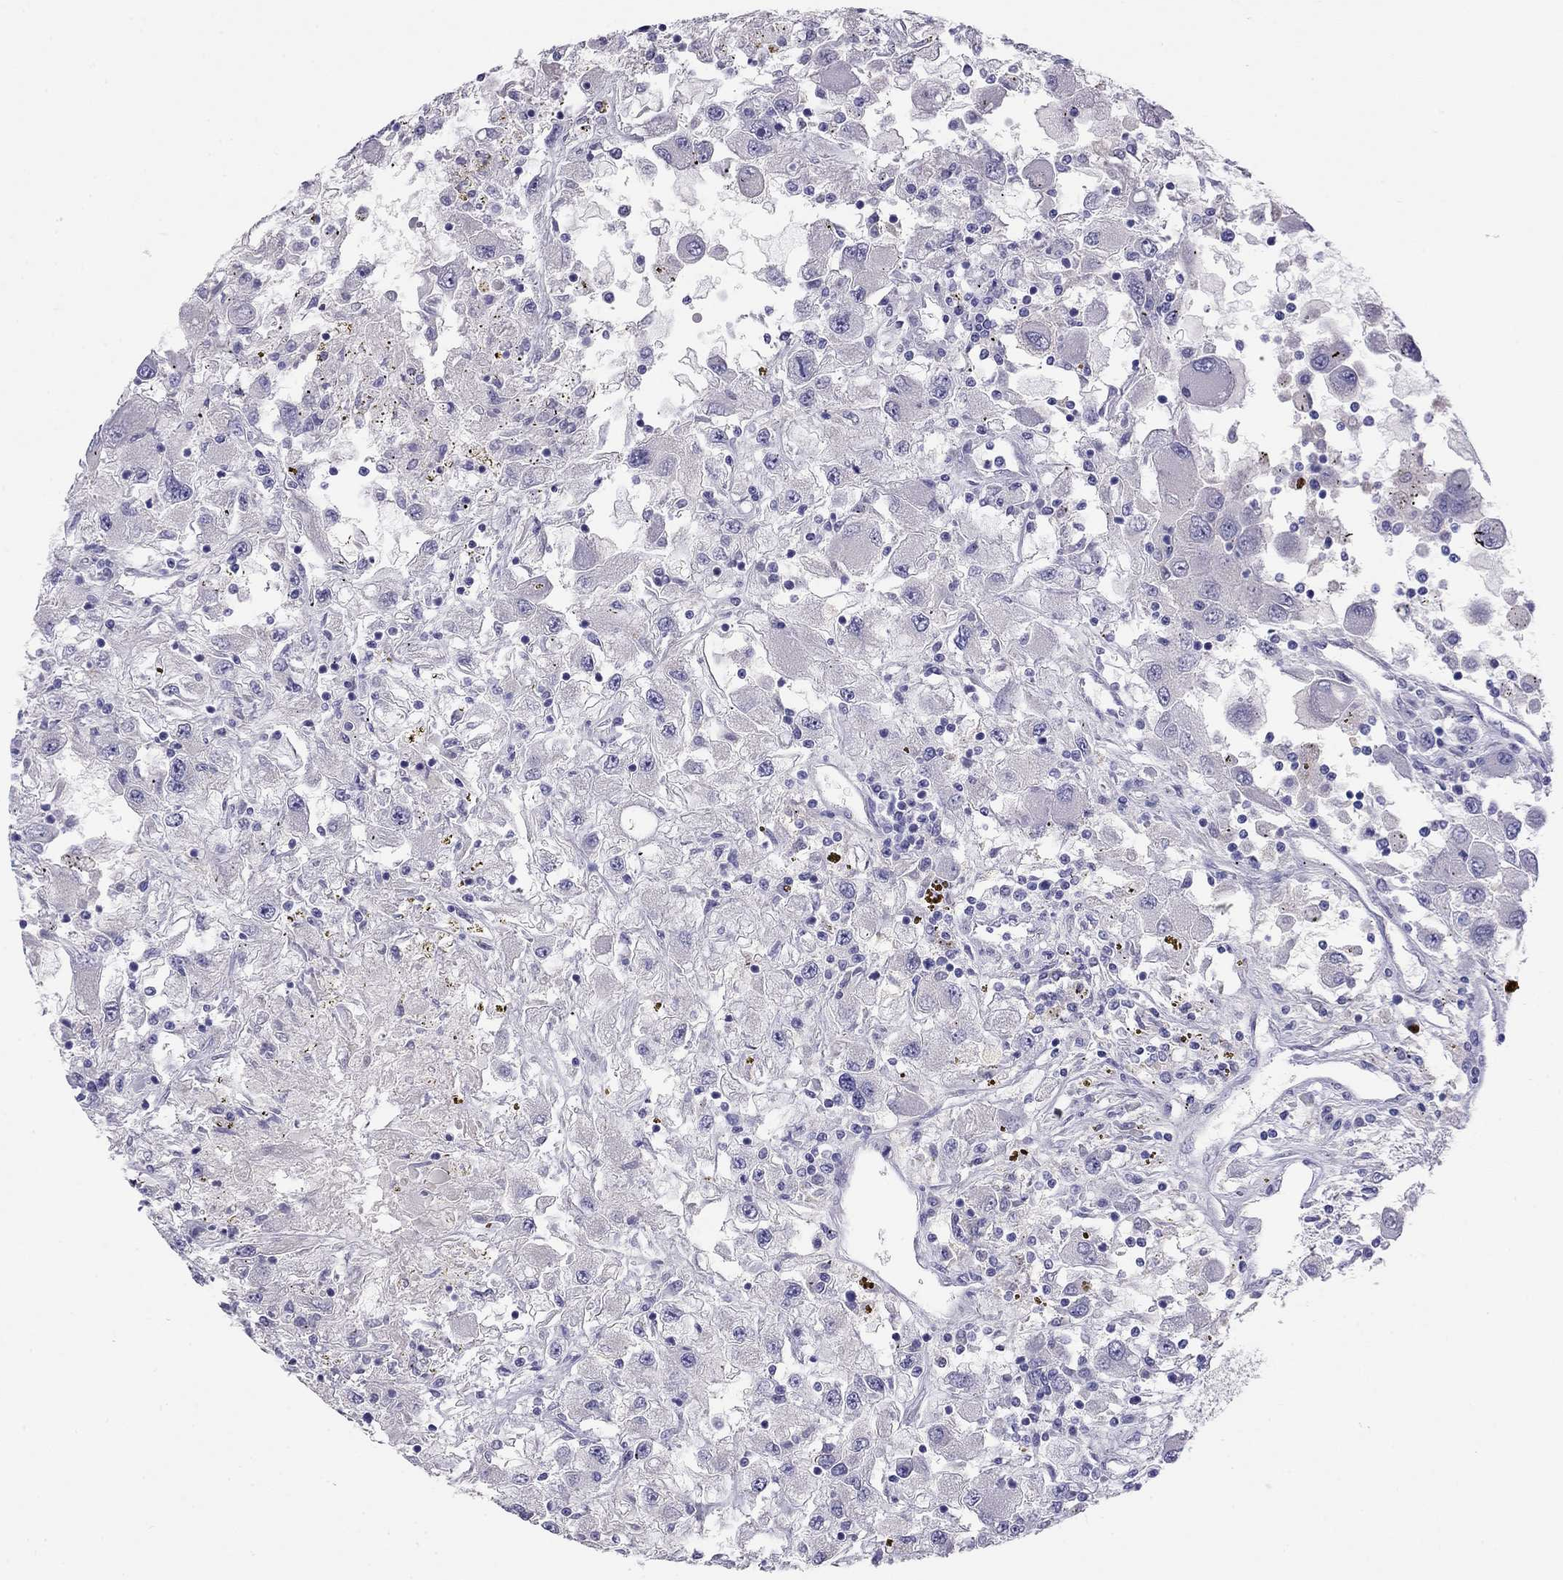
{"staining": {"intensity": "negative", "quantity": "none", "location": "none"}, "tissue": "renal cancer", "cell_type": "Tumor cells", "image_type": "cancer", "snomed": [{"axis": "morphology", "description": "Adenocarcinoma, NOS"}, {"axis": "topography", "description": "Kidney"}], "caption": "Immunohistochemistry of human renal cancer (adenocarcinoma) reveals no expression in tumor cells.", "gene": "ODF4", "patient": {"sex": "female", "age": 67}}